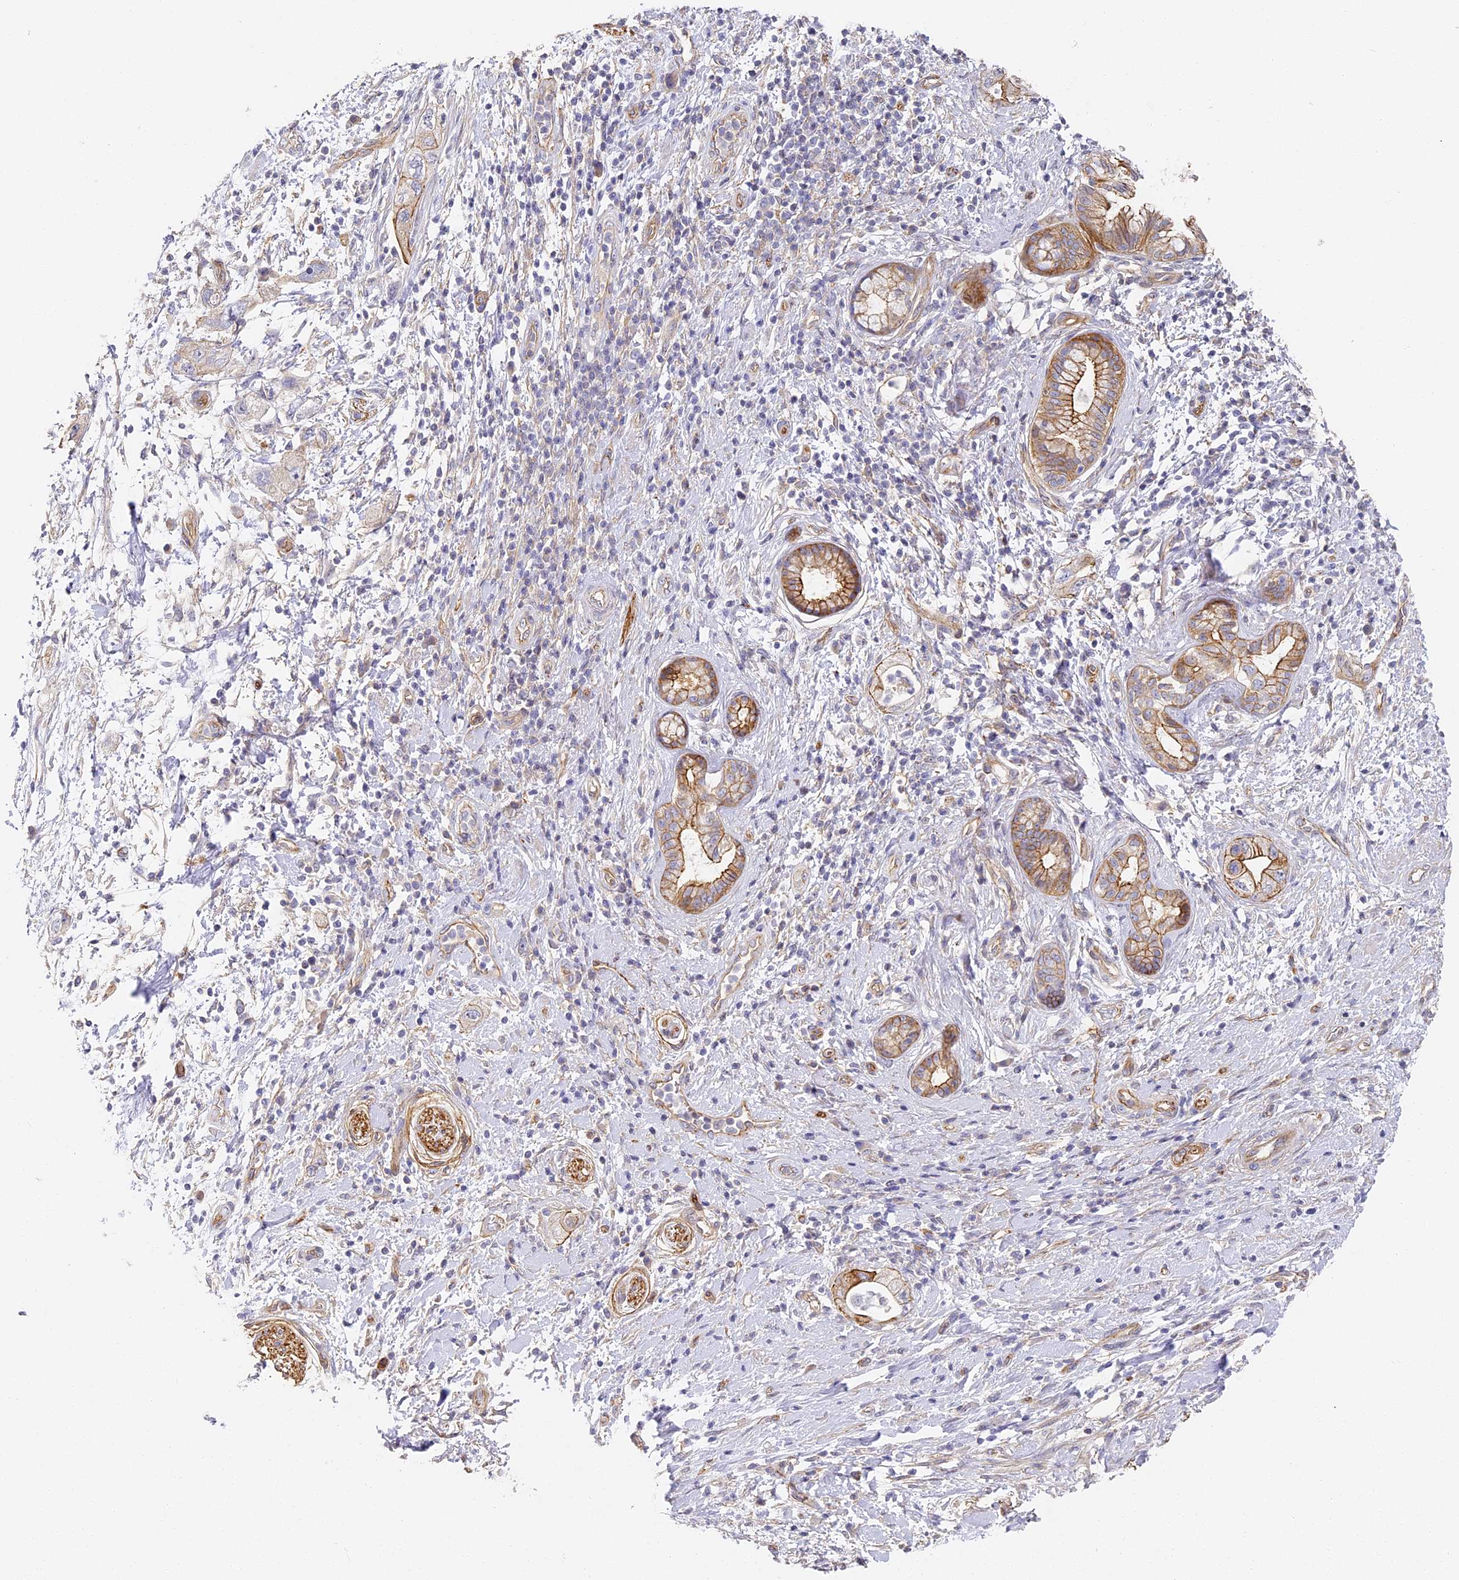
{"staining": {"intensity": "moderate", "quantity": "<25%", "location": "cytoplasmic/membranous"}, "tissue": "pancreatic cancer", "cell_type": "Tumor cells", "image_type": "cancer", "snomed": [{"axis": "morphology", "description": "Adenocarcinoma, NOS"}, {"axis": "topography", "description": "Pancreas"}], "caption": "Tumor cells demonstrate low levels of moderate cytoplasmic/membranous staining in about <25% of cells in human pancreatic cancer.", "gene": "CCDC30", "patient": {"sex": "female", "age": 73}}